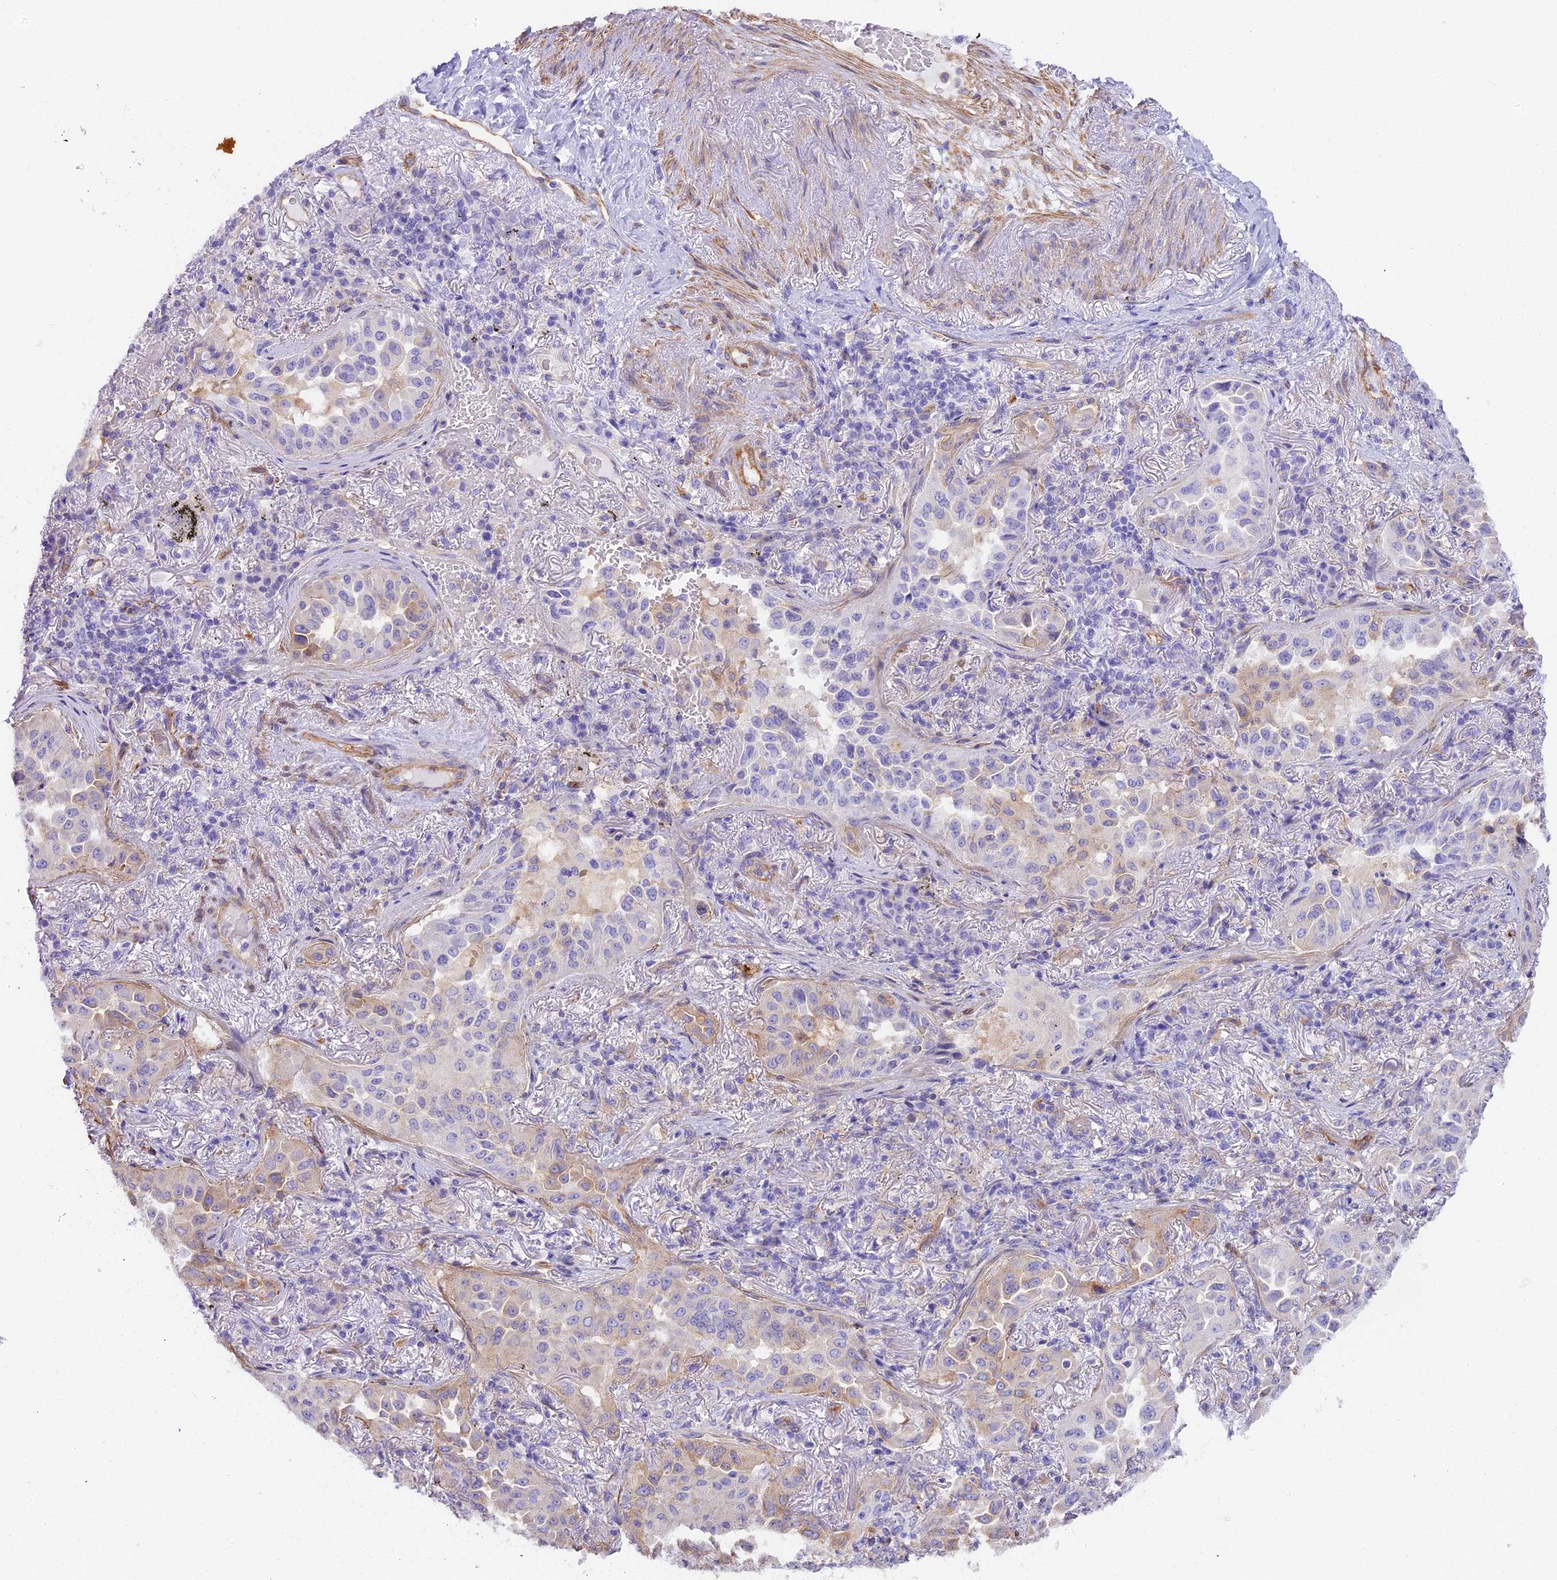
{"staining": {"intensity": "negative", "quantity": "none", "location": "none"}, "tissue": "lung cancer", "cell_type": "Tumor cells", "image_type": "cancer", "snomed": [{"axis": "morphology", "description": "Adenocarcinoma, NOS"}, {"axis": "topography", "description": "Lung"}], "caption": "Immunohistochemistry of lung cancer exhibits no staining in tumor cells.", "gene": "HOMER3", "patient": {"sex": "female", "age": 69}}